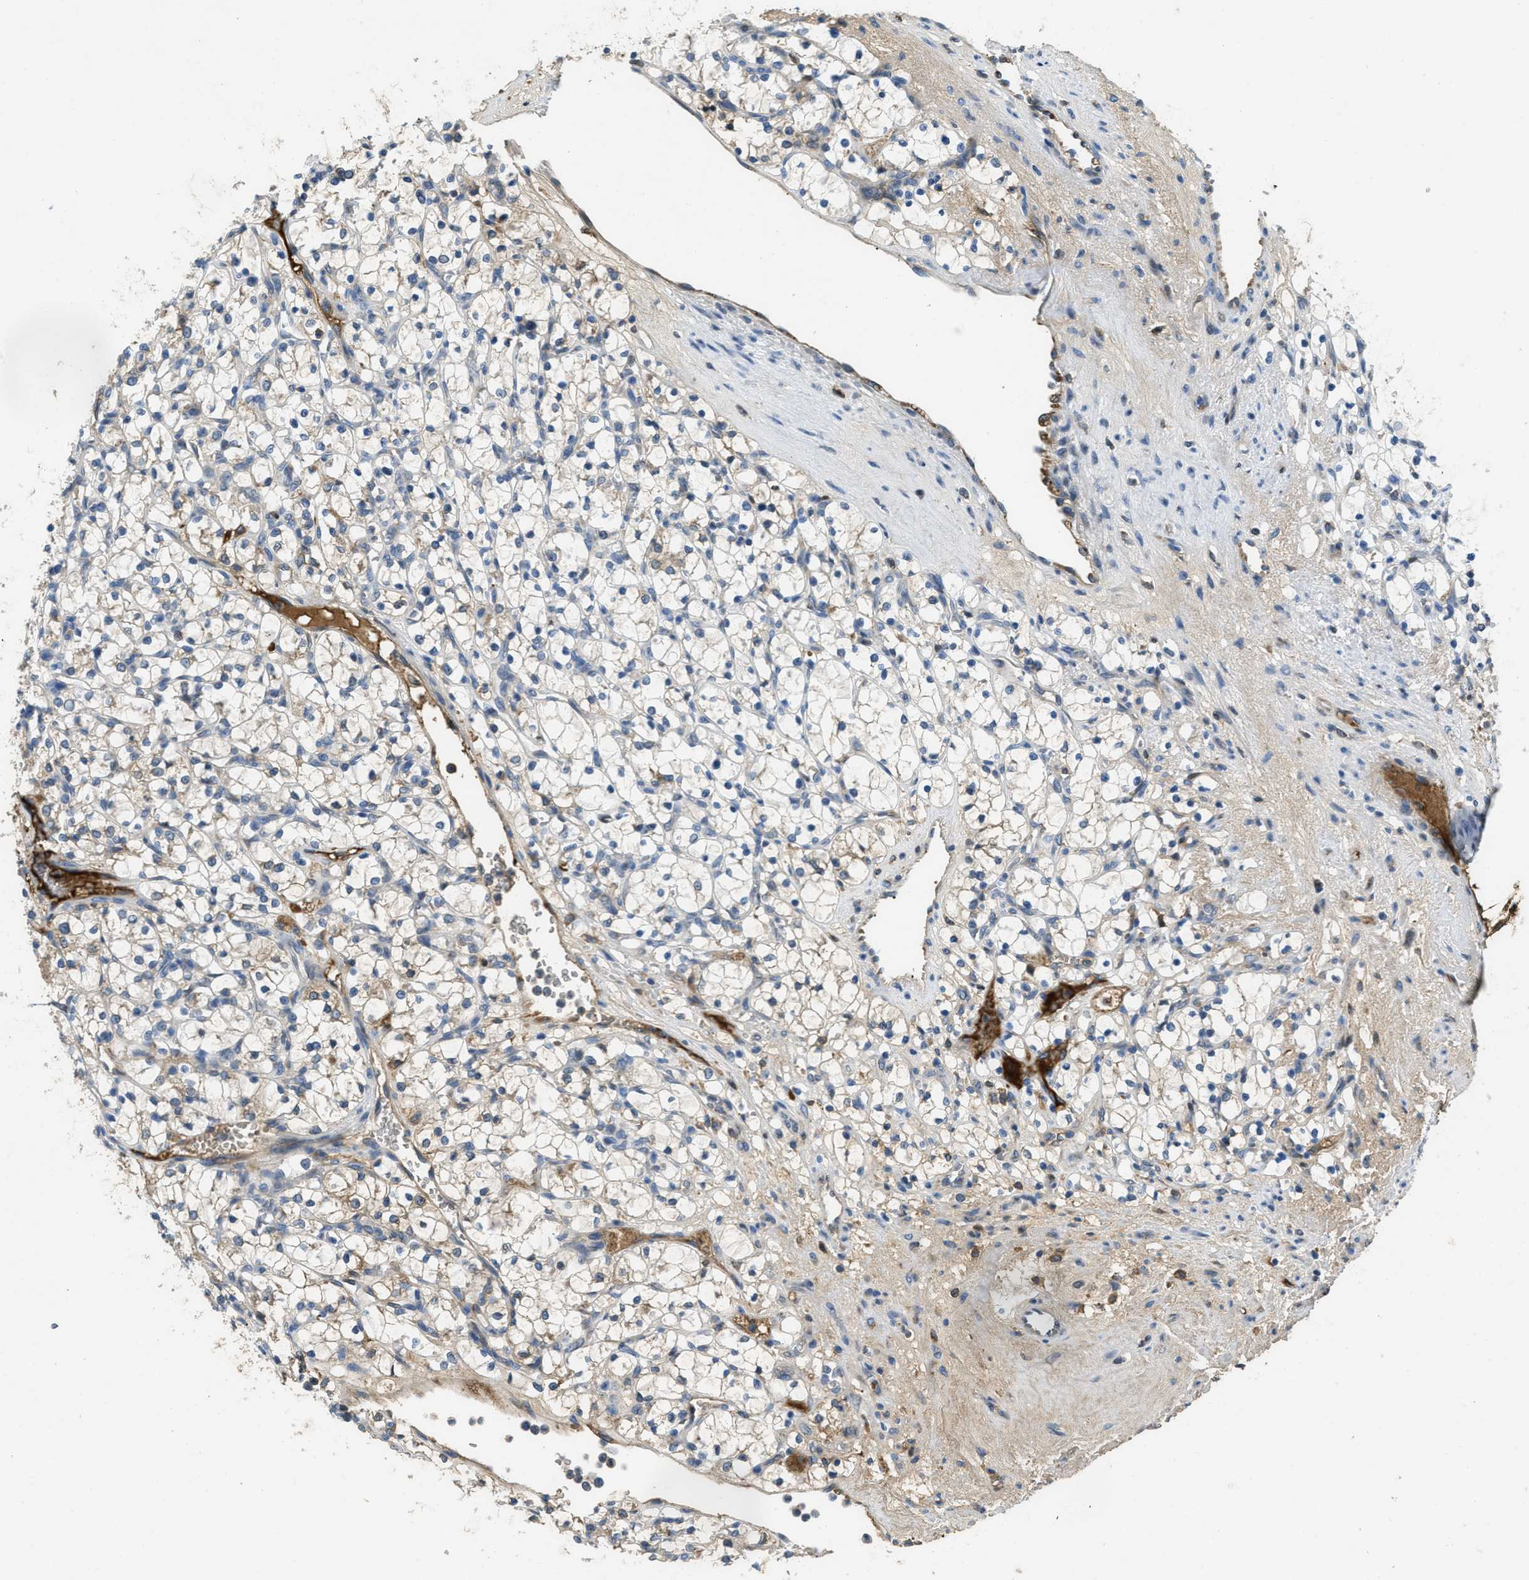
{"staining": {"intensity": "weak", "quantity": "25%-75%", "location": "cytoplasmic/membranous"}, "tissue": "renal cancer", "cell_type": "Tumor cells", "image_type": "cancer", "snomed": [{"axis": "morphology", "description": "Adenocarcinoma, NOS"}, {"axis": "topography", "description": "Kidney"}], "caption": "Immunohistochemistry micrograph of renal cancer stained for a protein (brown), which reveals low levels of weak cytoplasmic/membranous positivity in approximately 25%-75% of tumor cells.", "gene": "MPDU1", "patient": {"sex": "female", "age": 69}}